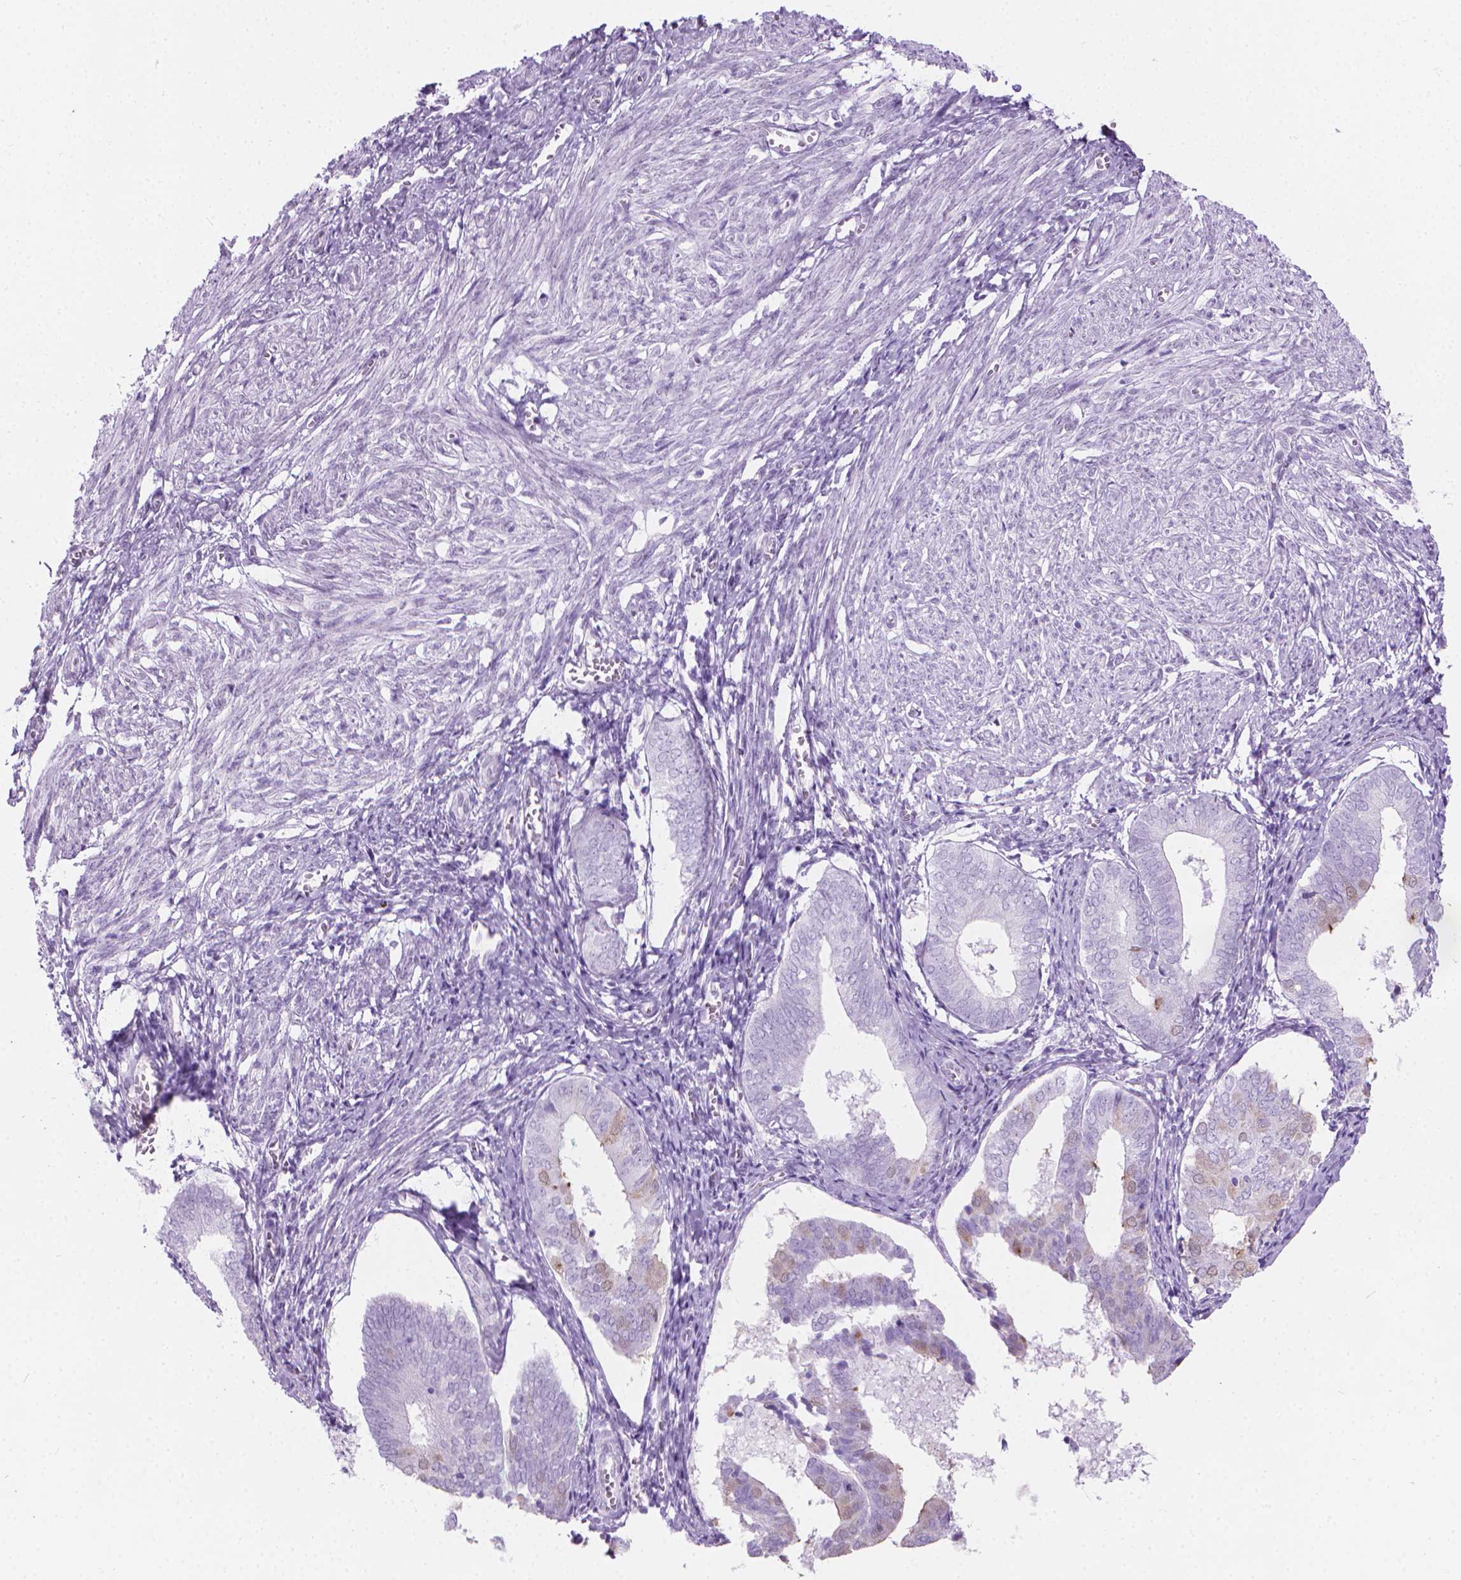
{"staining": {"intensity": "negative", "quantity": "none", "location": "none"}, "tissue": "endometrium", "cell_type": "Cells in endometrial stroma", "image_type": "normal", "snomed": [{"axis": "morphology", "description": "Normal tissue, NOS"}, {"axis": "topography", "description": "Endometrium"}], "caption": "Protein analysis of unremarkable endometrium exhibits no significant staining in cells in endometrial stroma.", "gene": "CFAP52", "patient": {"sex": "female", "age": 50}}